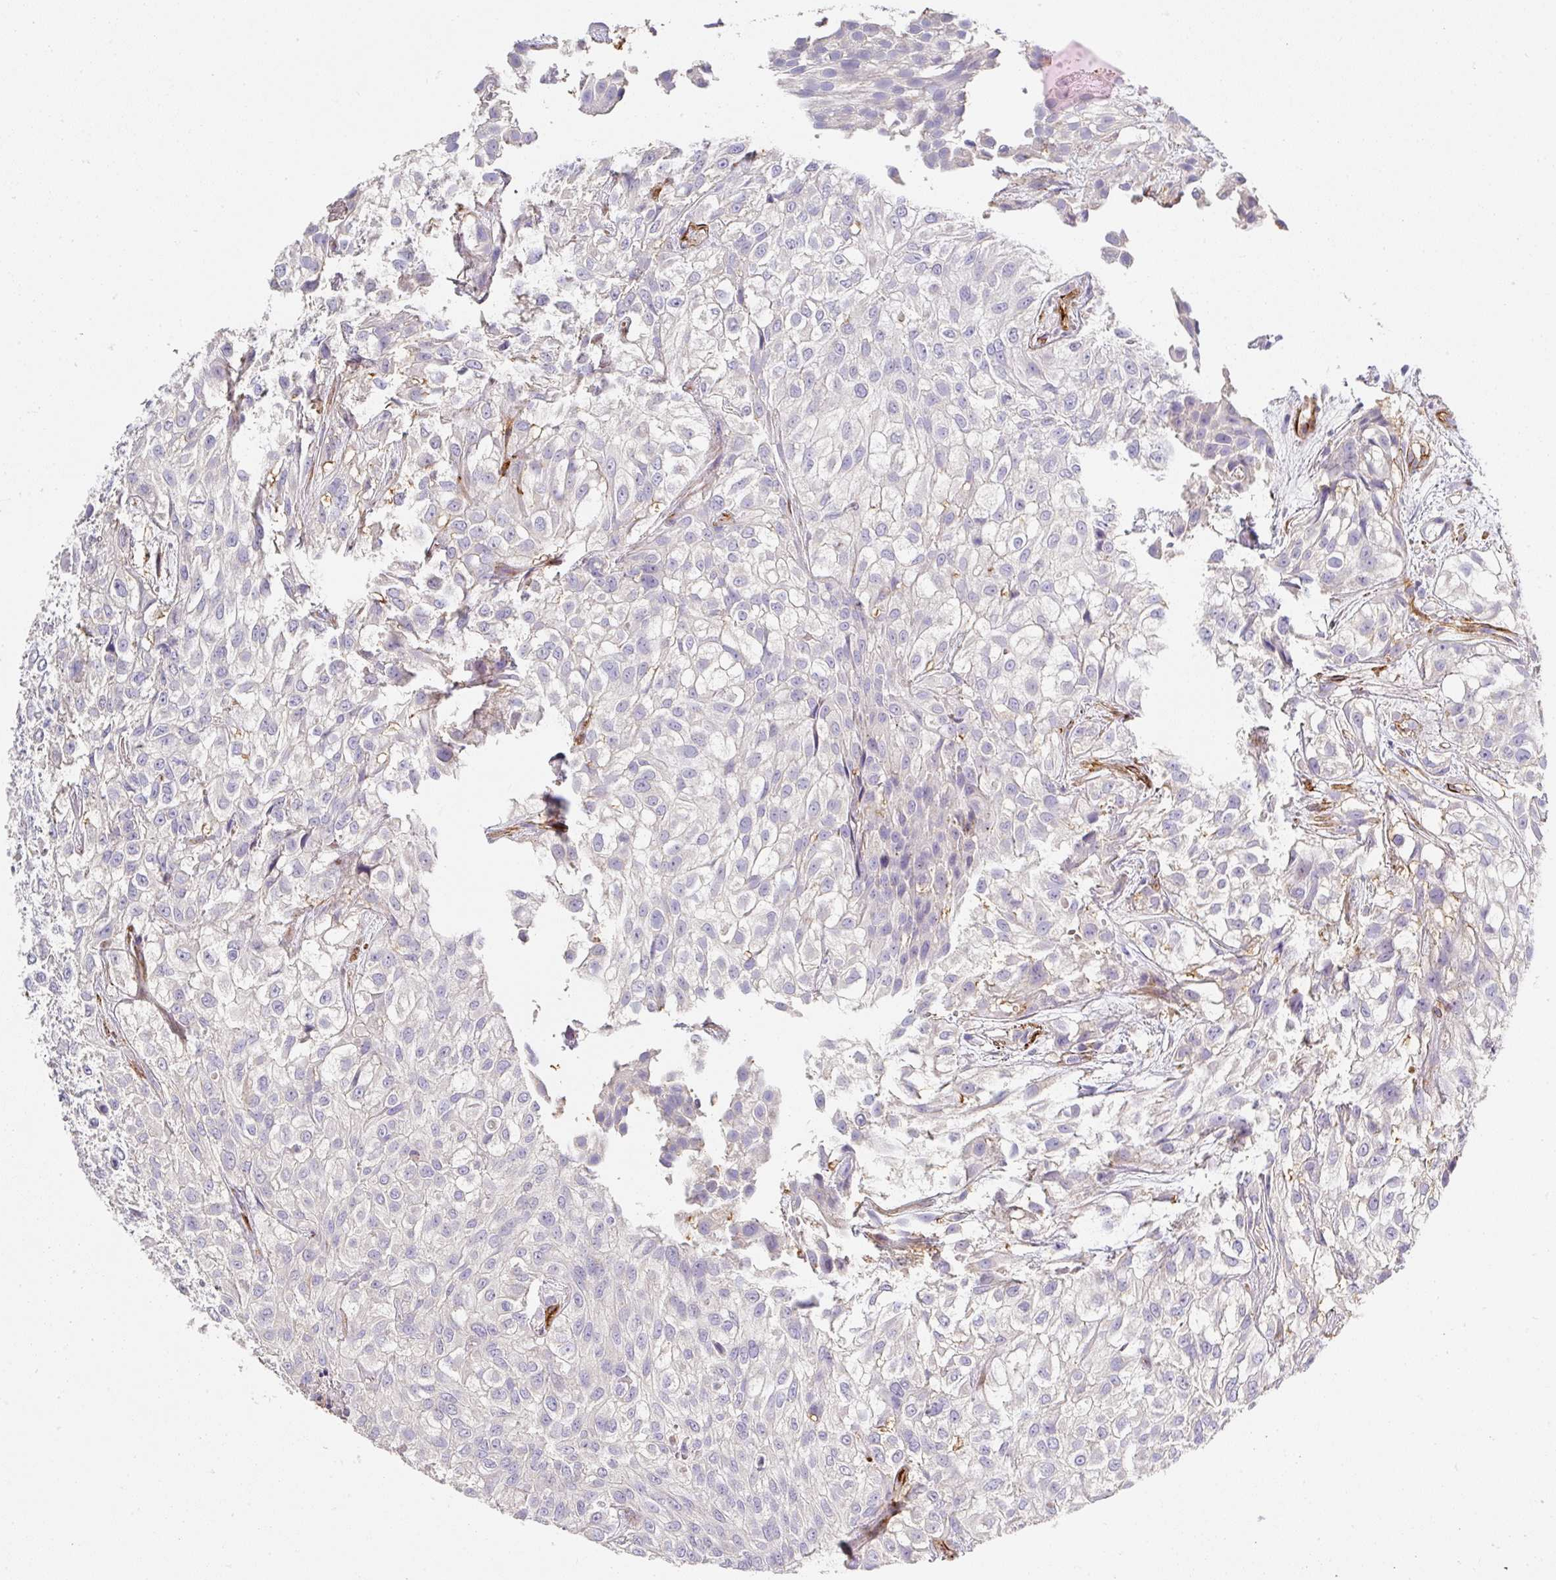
{"staining": {"intensity": "negative", "quantity": "none", "location": "none"}, "tissue": "urothelial cancer", "cell_type": "Tumor cells", "image_type": "cancer", "snomed": [{"axis": "morphology", "description": "Urothelial carcinoma, High grade"}, {"axis": "topography", "description": "Urinary bladder"}], "caption": "Micrograph shows no protein staining in tumor cells of urothelial cancer tissue.", "gene": "SLC25A17", "patient": {"sex": "male", "age": 56}}